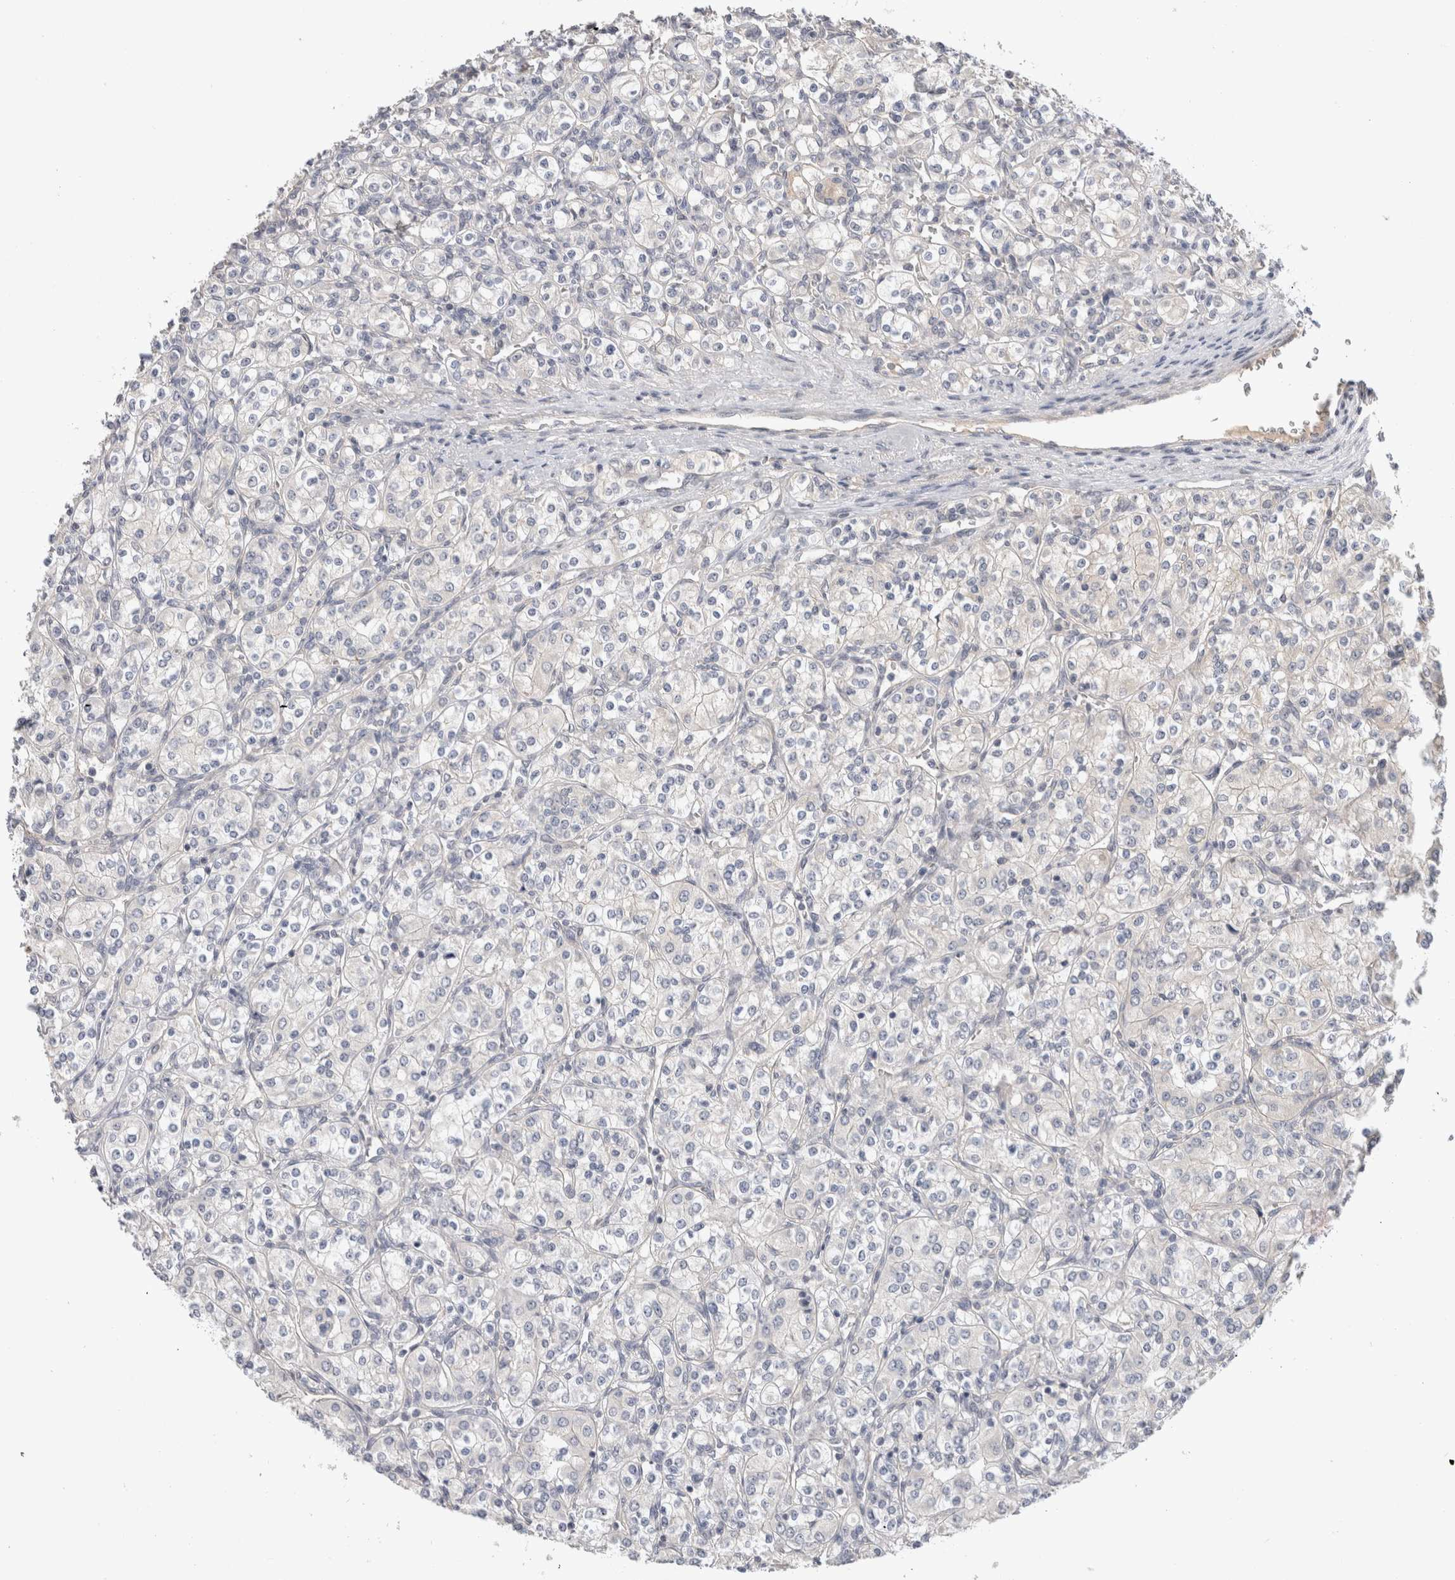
{"staining": {"intensity": "negative", "quantity": "none", "location": "none"}, "tissue": "renal cancer", "cell_type": "Tumor cells", "image_type": "cancer", "snomed": [{"axis": "morphology", "description": "Adenocarcinoma, NOS"}, {"axis": "topography", "description": "Kidney"}], "caption": "Tumor cells are negative for protein expression in human renal cancer.", "gene": "CERS3", "patient": {"sex": "male", "age": 77}}